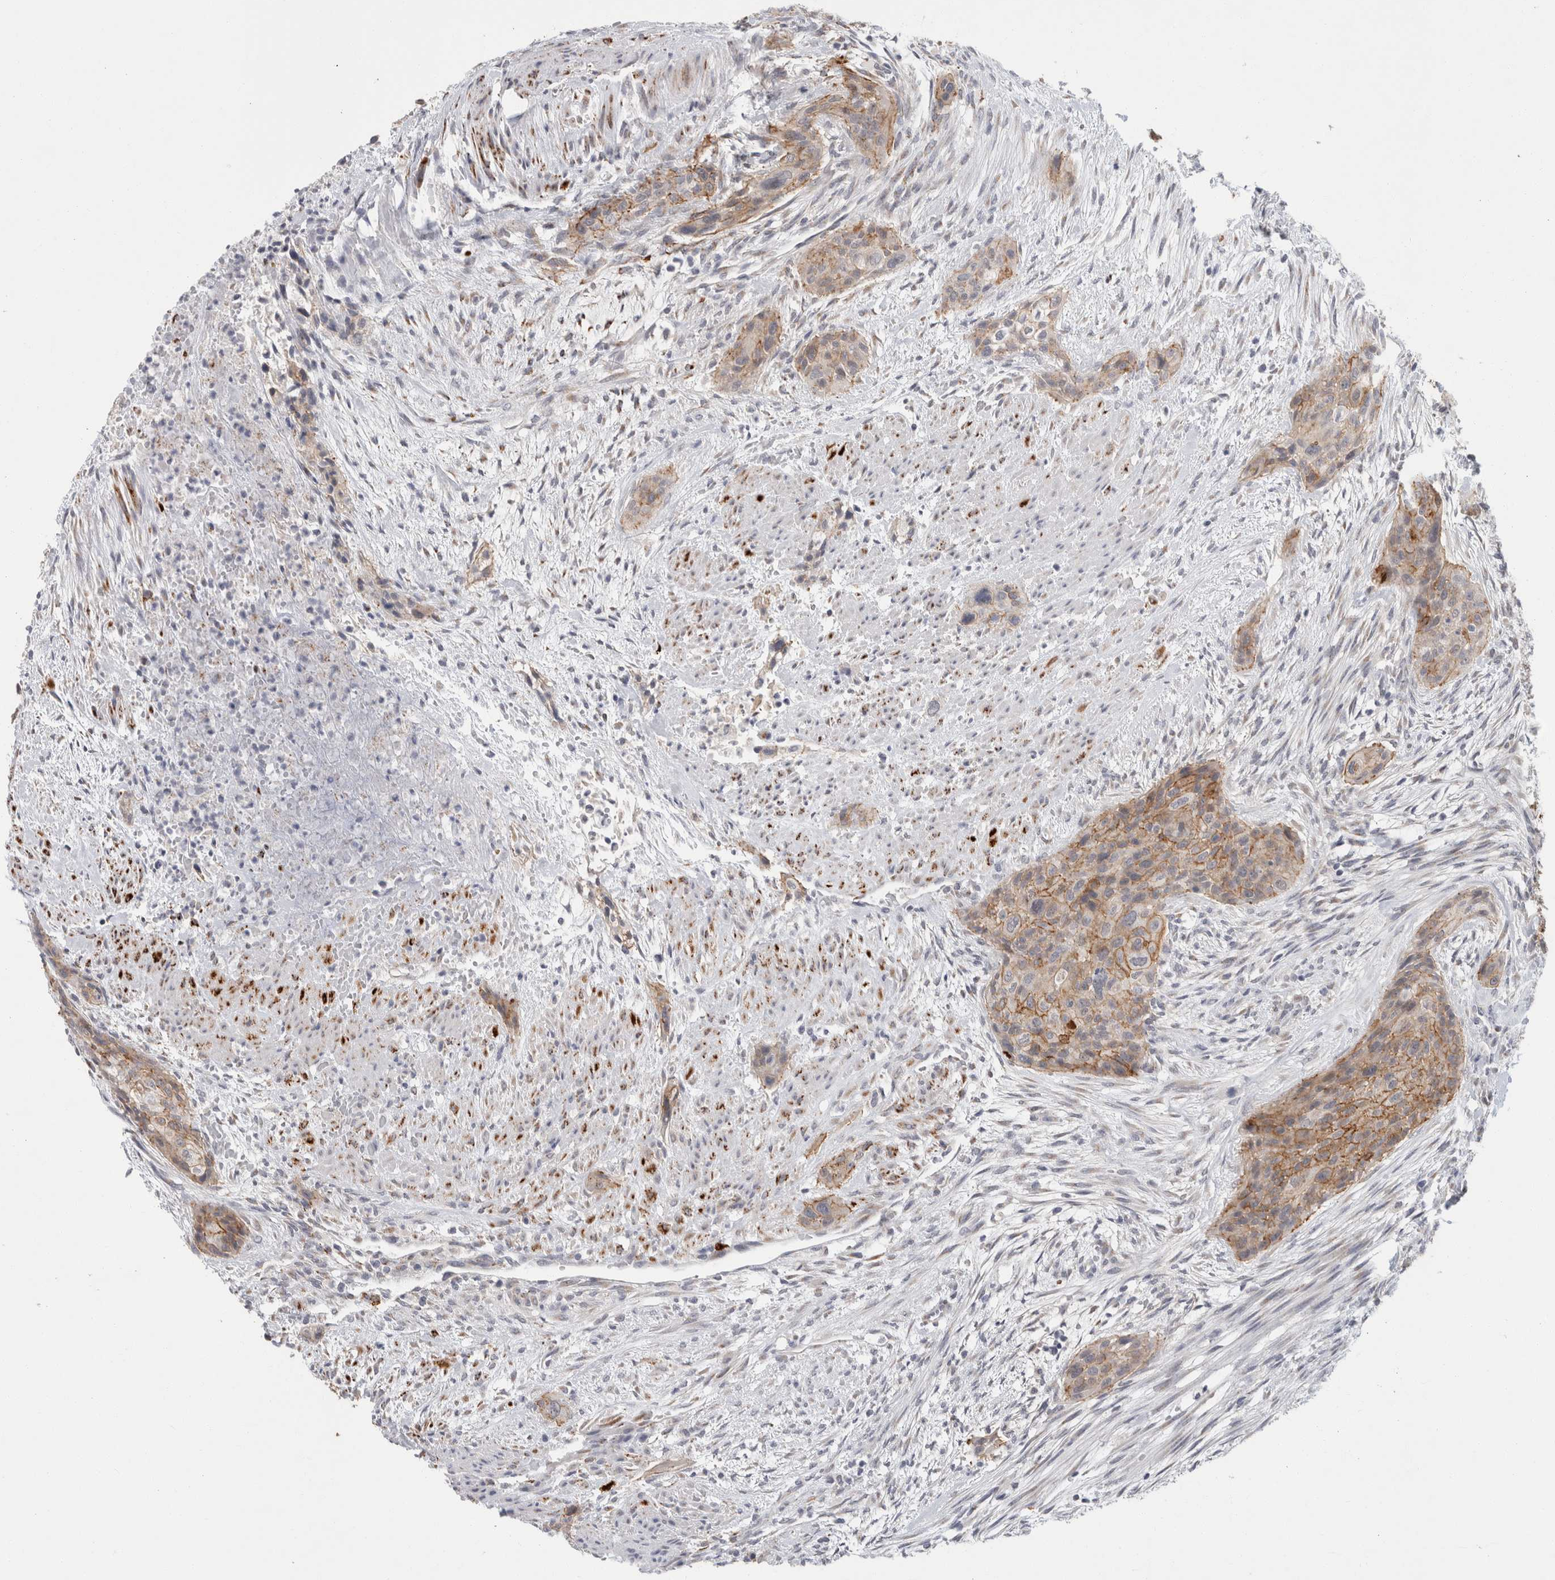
{"staining": {"intensity": "moderate", "quantity": ">75%", "location": "cytoplasmic/membranous"}, "tissue": "urothelial cancer", "cell_type": "Tumor cells", "image_type": "cancer", "snomed": [{"axis": "morphology", "description": "Urothelial carcinoma, High grade"}, {"axis": "topography", "description": "Urinary bladder"}], "caption": "Immunohistochemical staining of urothelial cancer displays moderate cytoplasmic/membranous protein expression in approximately >75% of tumor cells.", "gene": "NIPA1", "patient": {"sex": "male", "age": 35}}